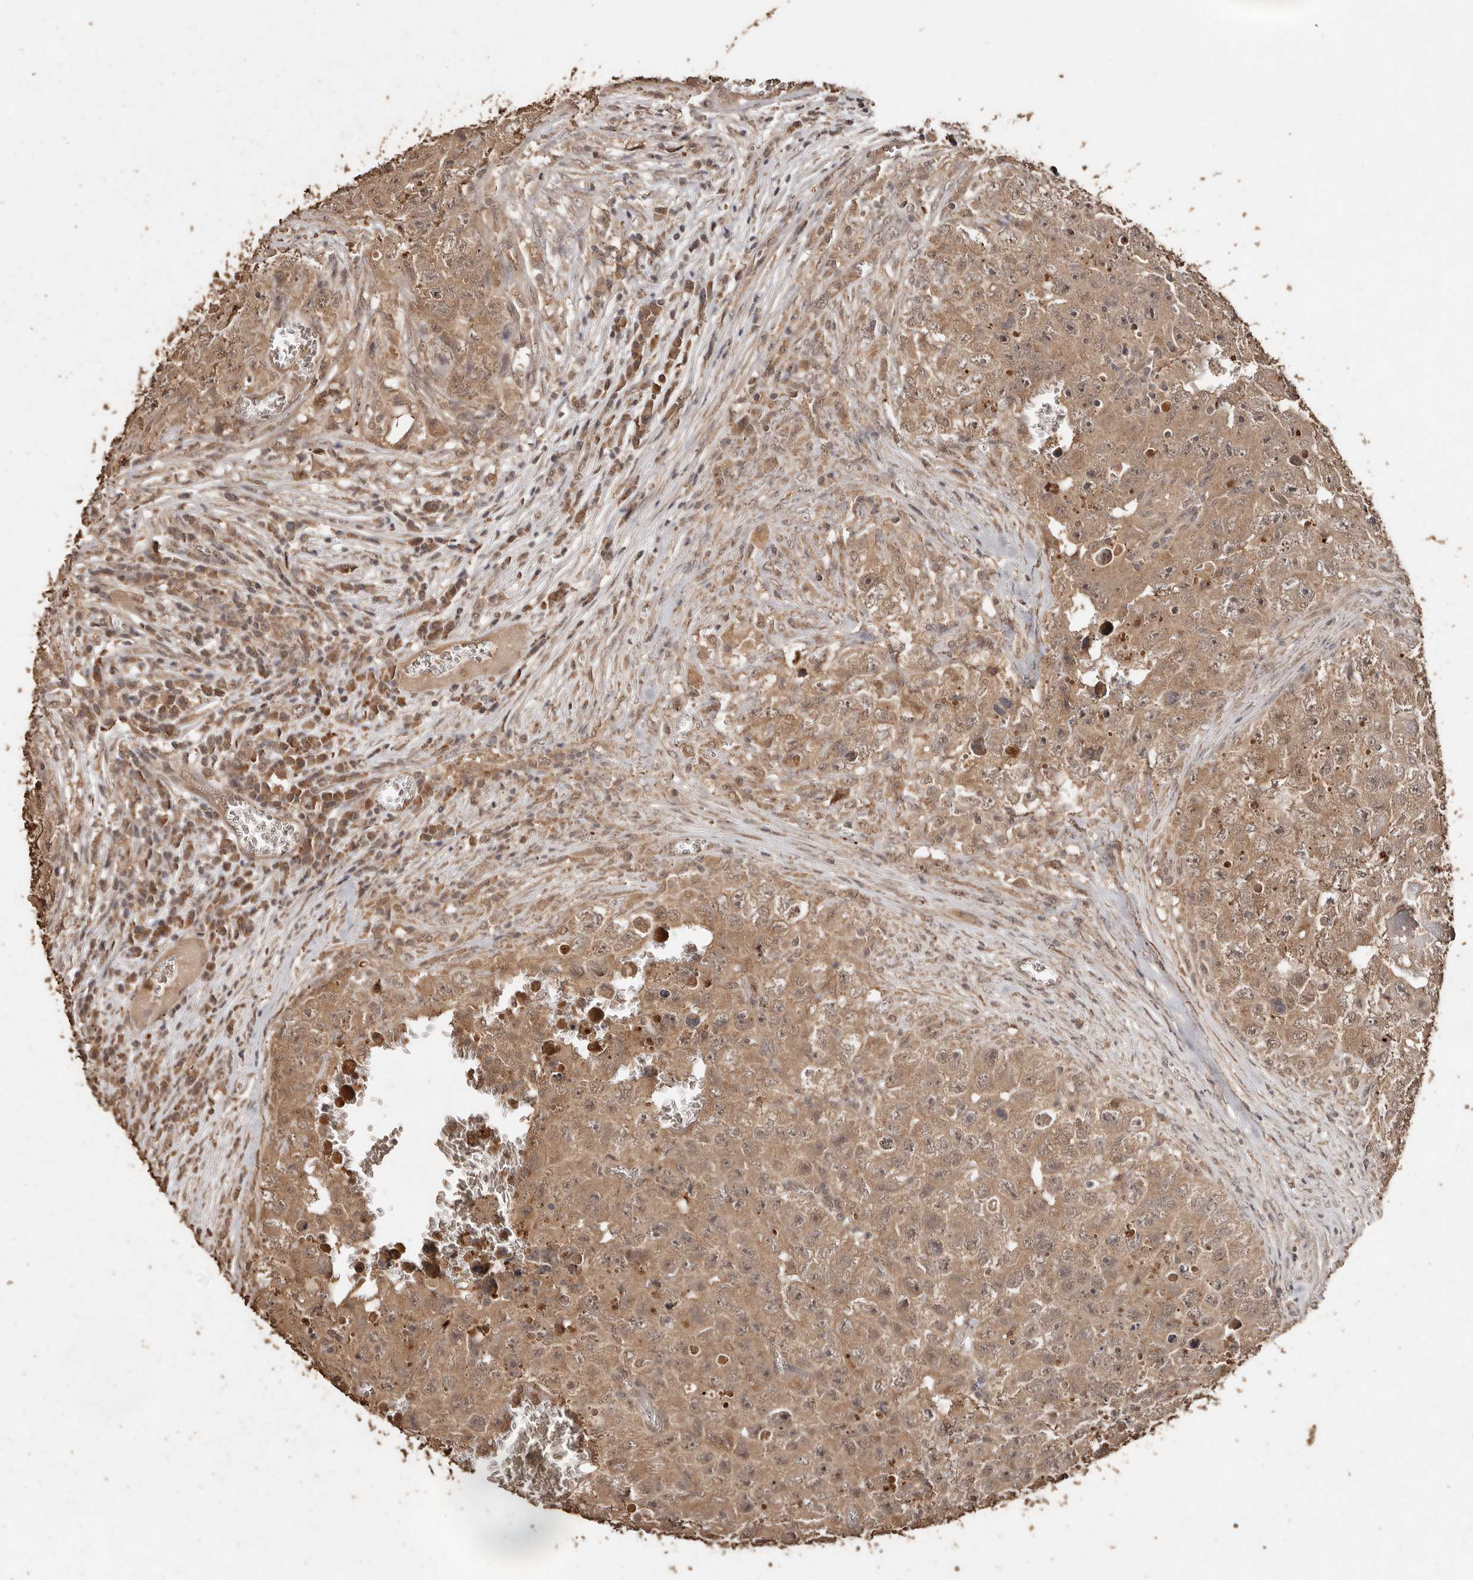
{"staining": {"intensity": "moderate", "quantity": ">75%", "location": "cytoplasmic/membranous,nuclear"}, "tissue": "testis cancer", "cell_type": "Tumor cells", "image_type": "cancer", "snomed": [{"axis": "morphology", "description": "Seminoma, NOS"}, {"axis": "morphology", "description": "Carcinoma, Embryonal, NOS"}, {"axis": "topography", "description": "Testis"}], "caption": "A micrograph of testis seminoma stained for a protein shows moderate cytoplasmic/membranous and nuclear brown staining in tumor cells.", "gene": "PKDCC", "patient": {"sex": "male", "age": 43}}